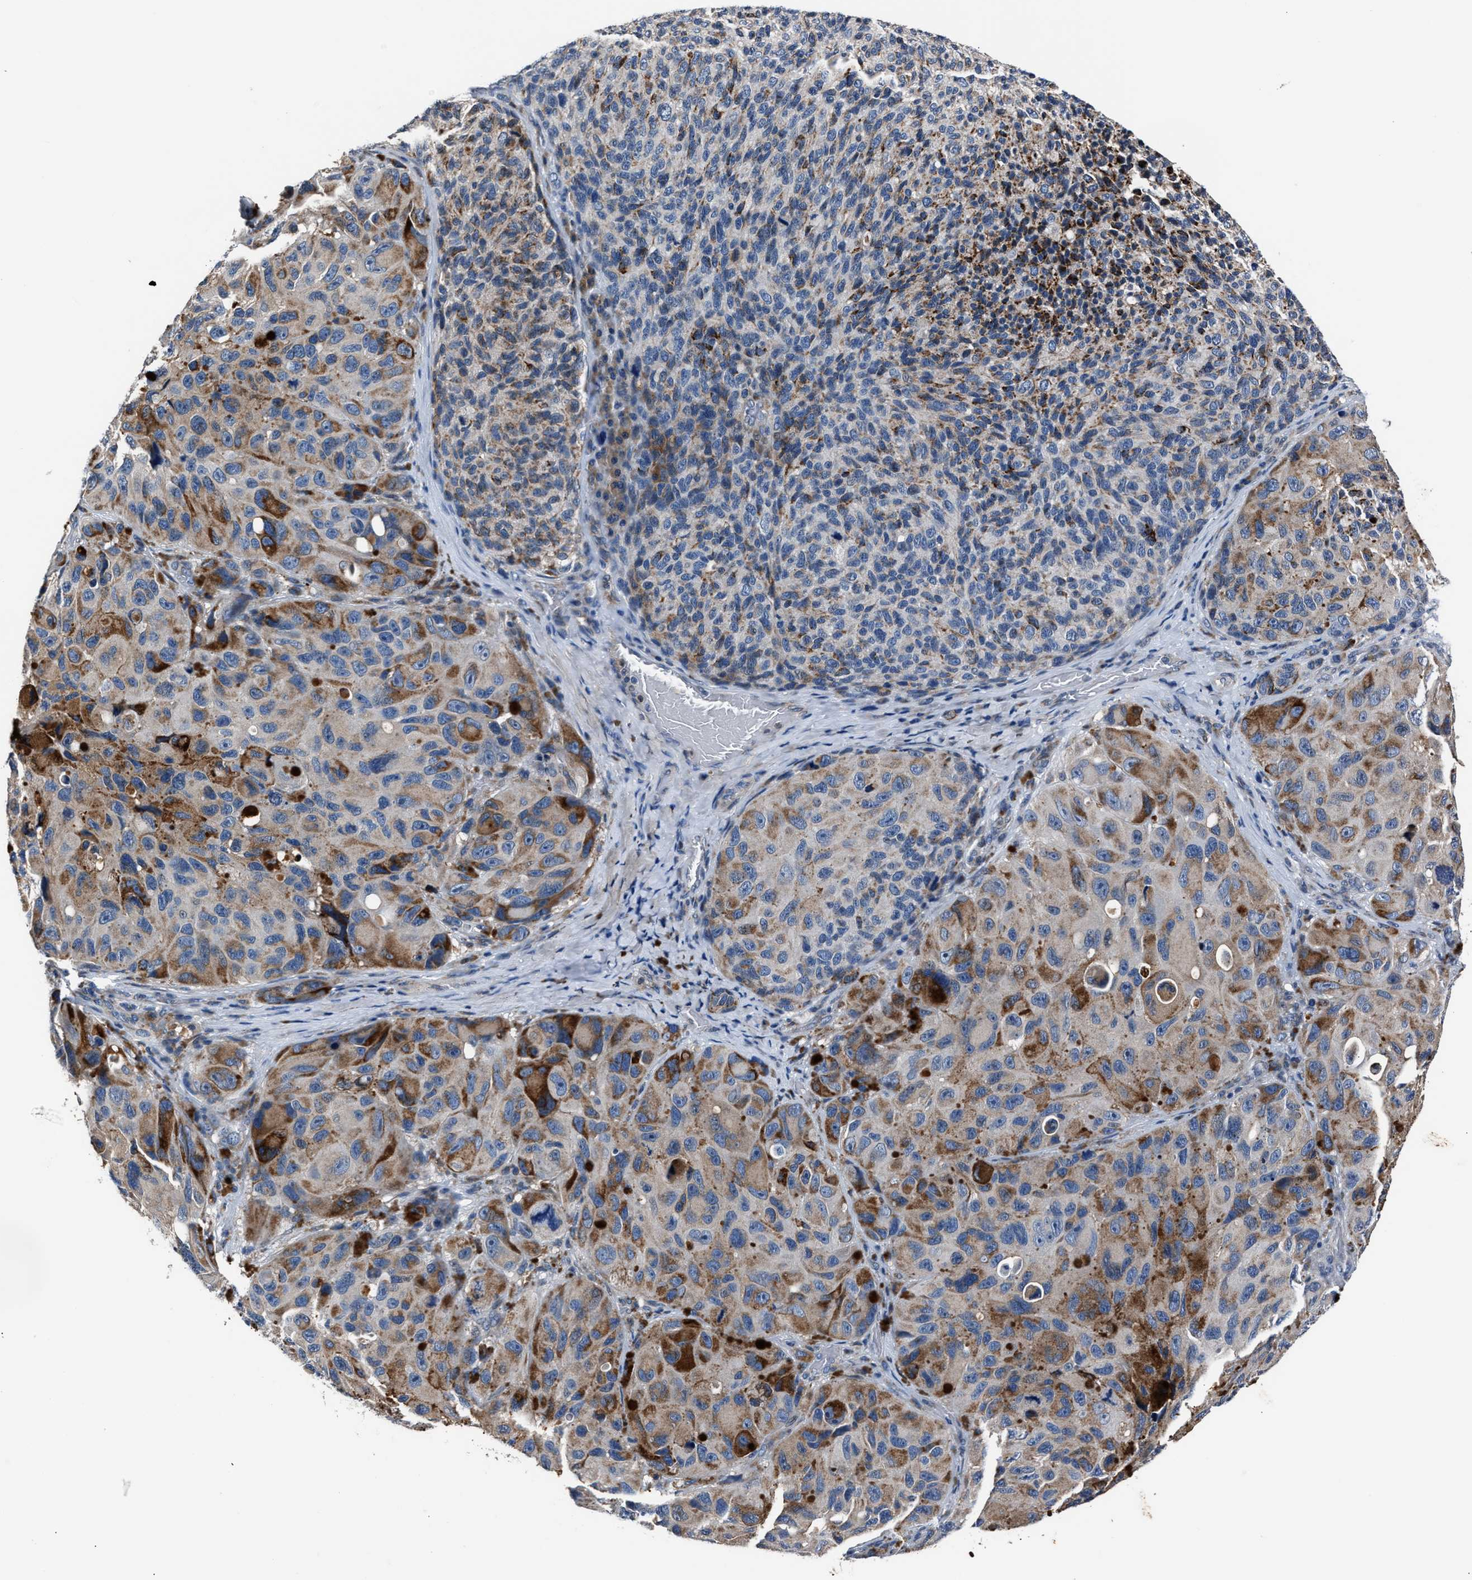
{"staining": {"intensity": "strong", "quantity": "25%-75%", "location": "cytoplasmic/membranous"}, "tissue": "melanoma", "cell_type": "Tumor cells", "image_type": "cancer", "snomed": [{"axis": "morphology", "description": "Malignant melanoma, NOS"}, {"axis": "topography", "description": "Skin"}], "caption": "Human melanoma stained with a protein marker reveals strong staining in tumor cells.", "gene": "DNAJC24", "patient": {"sex": "female", "age": 73}}